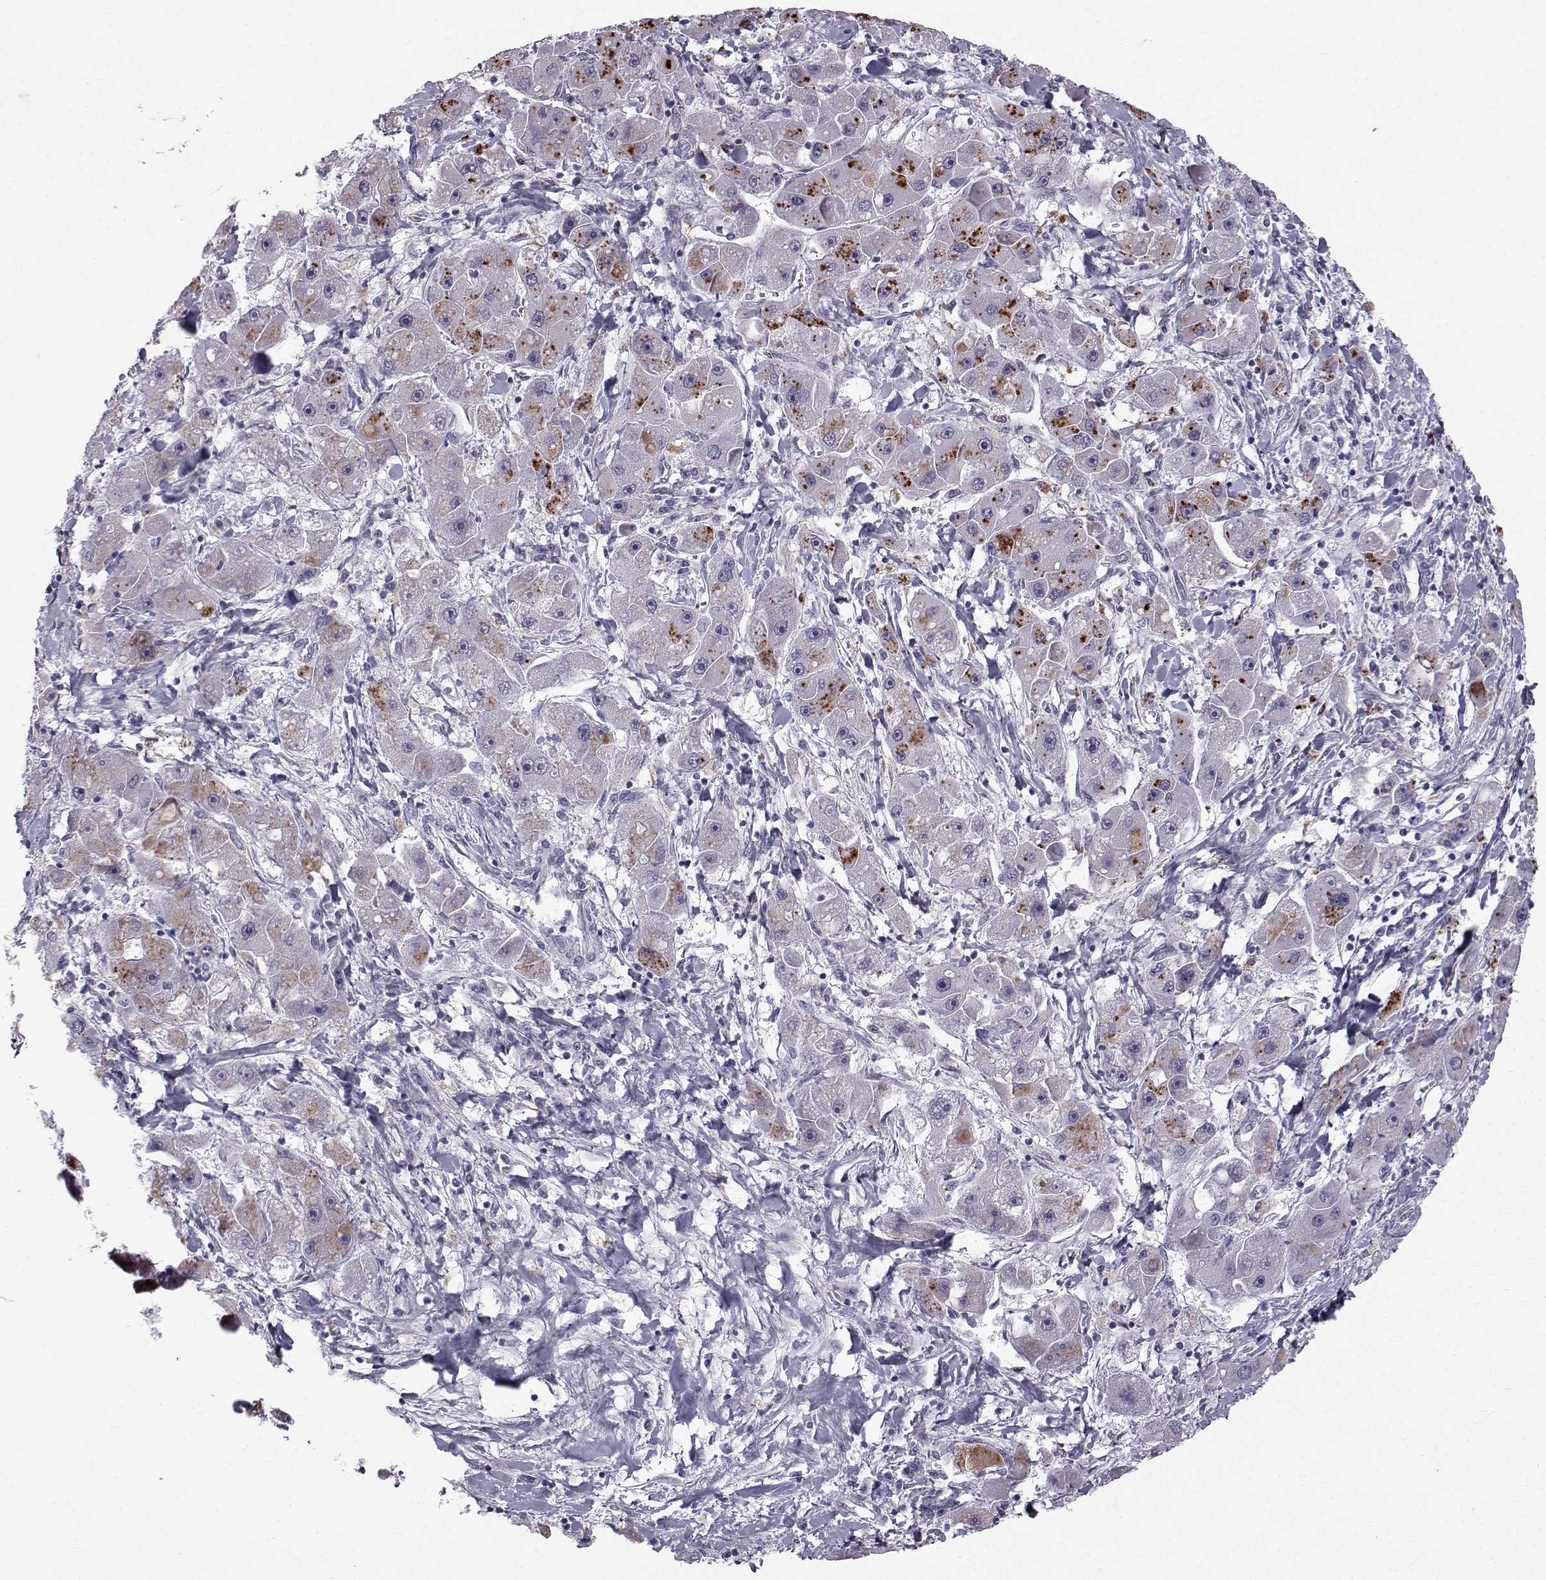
{"staining": {"intensity": "negative", "quantity": "none", "location": "none"}, "tissue": "liver cancer", "cell_type": "Tumor cells", "image_type": "cancer", "snomed": [{"axis": "morphology", "description": "Carcinoma, Hepatocellular, NOS"}, {"axis": "topography", "description": "Liver"}], "caption": "Immunohistochemistry (IHC) image of neoplastic tissue: human liver cancer (hepatocellular carcinoma) stained with DAB (3,3'-diaminobenzidine) exhibits no significant protein expression in tumor cells. (IHC, brightfield microscopy, high magnification).", "gene": "CALCR", "patient": {"sex": "male", "age": 24}}